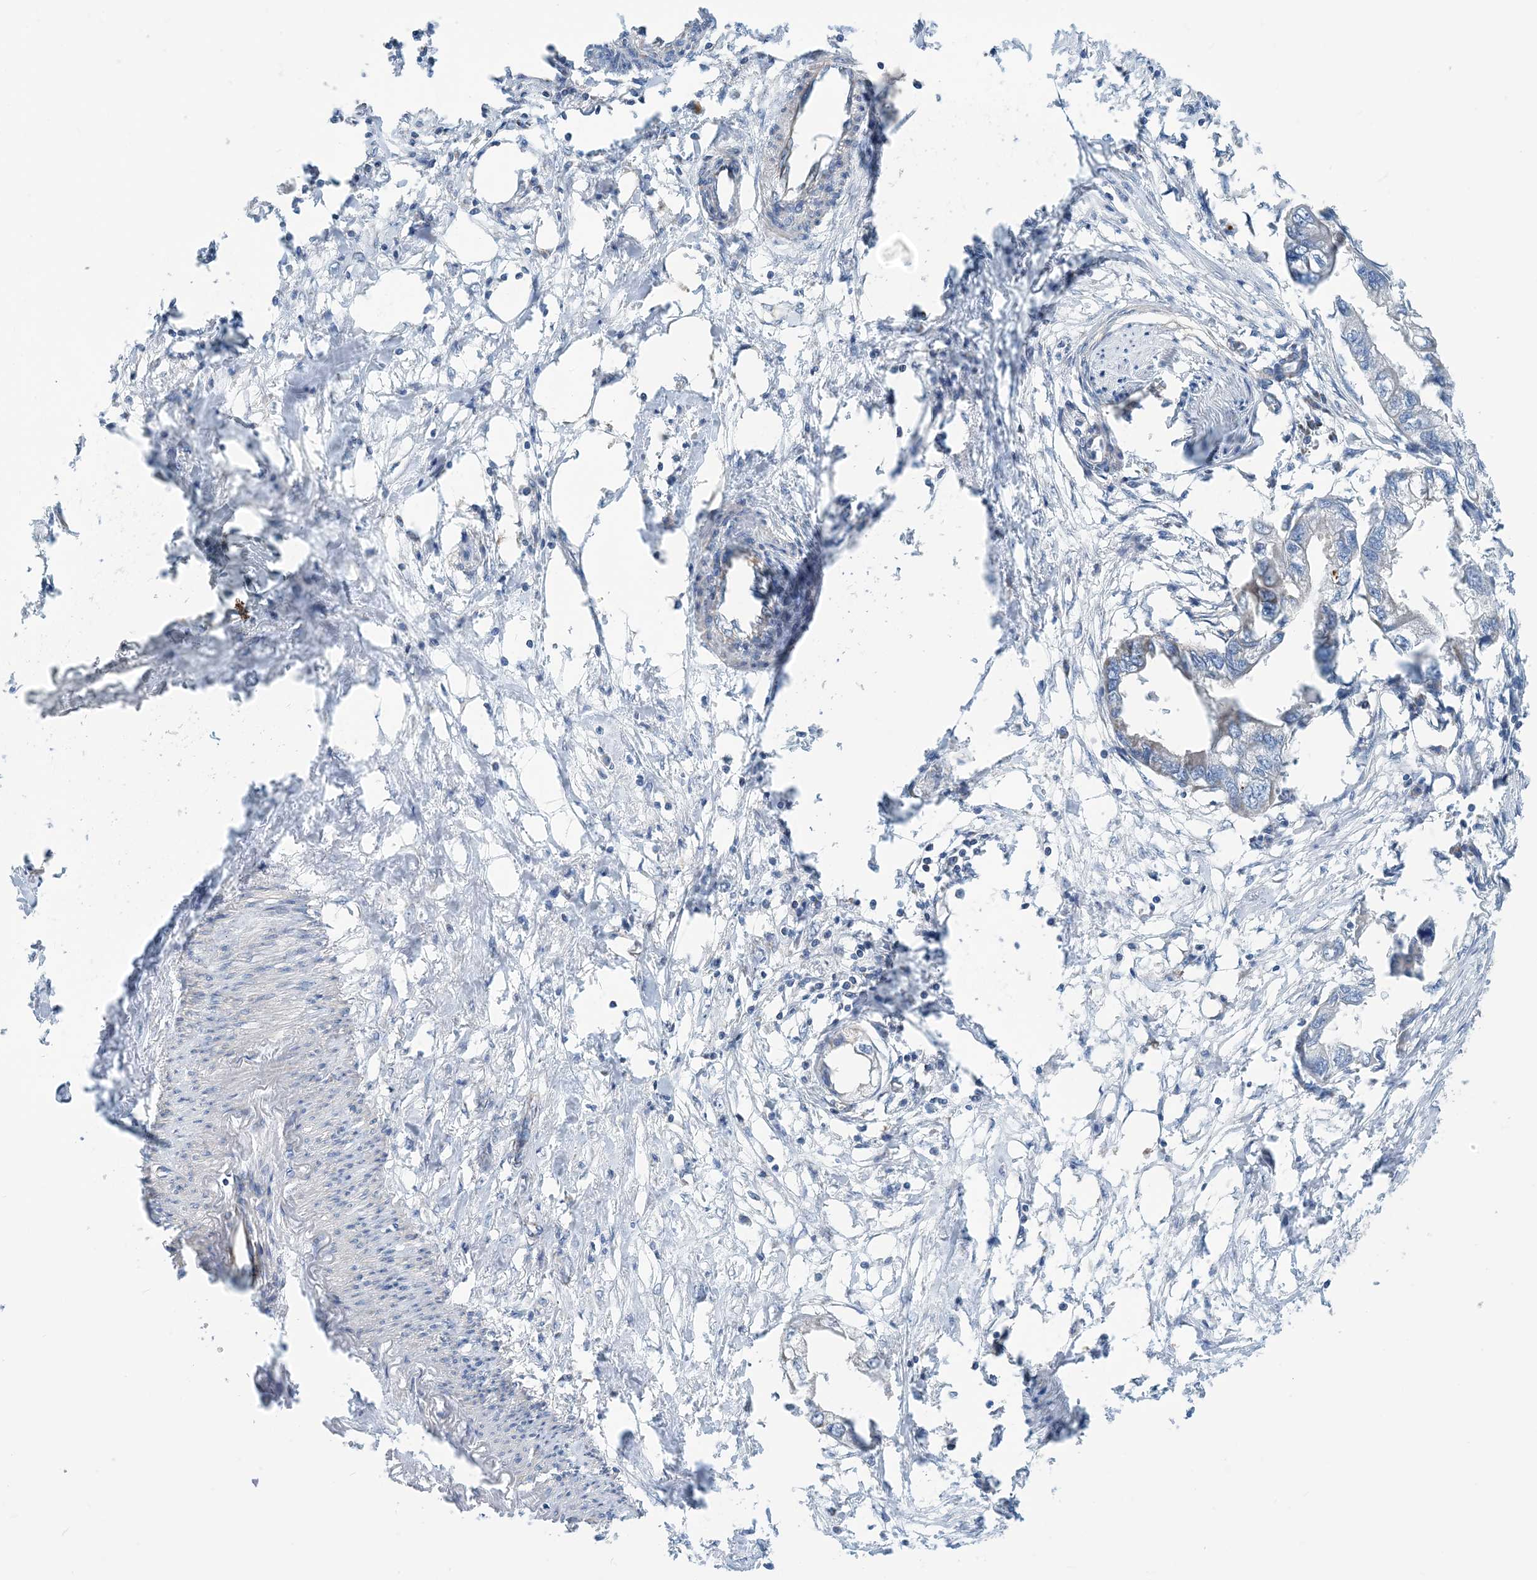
{"staining": {"intensity": "negative", "quantity": "none", "location": "none"}, "tissue": "endometrial cancer", "cell_type": "Tumor cells", "image_type": "cancer", "snomed": [{"axis": "morphology", "description": "Adenocarcinoma, NOS"}, {"axis": "morphology", "description": "Adenocarcinoma, metastatic, NOS"}, {"axis": "topography", "description": "Adipose tissue"}, {"axis": "topography", "description": "Endometrium"}], "caption": "A histopathology image of human endometrial adenocarcinoma is negative for staining in tumor cells. (Brightfield microscopy of DAB IHC at high magnification).", "gene": "PHOSPHO2", "patient": {"sex": "female", "age": 67}}